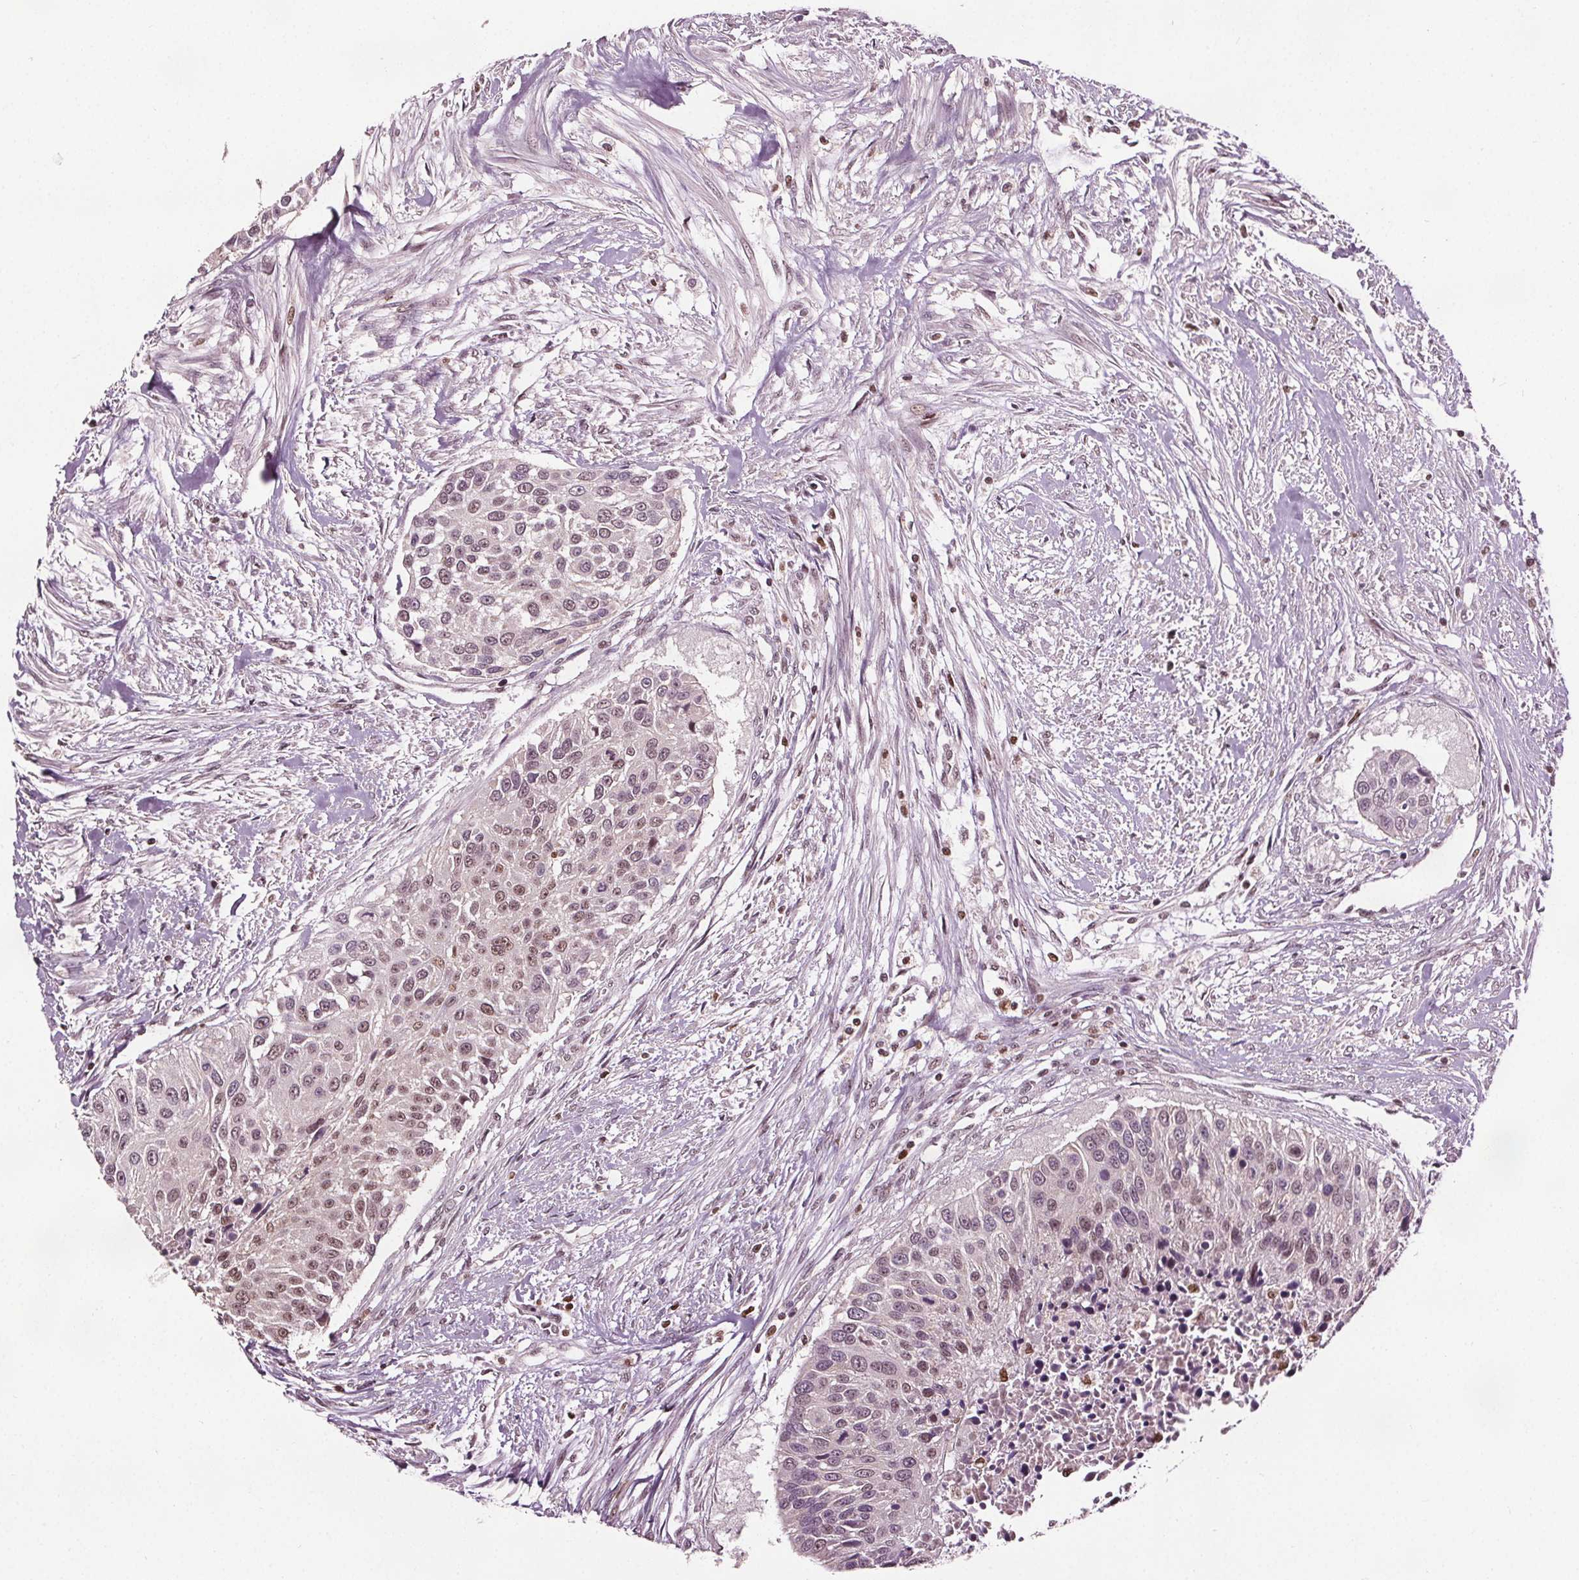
{"staining": {"intensity": "moderate", "quantity": "25%-75%", "location": "nuclear"}, "tissue": "urothelial cancer", "cell_type": "Tumor cells", "image_type": "cancer", "snomed": [{"axis": "morphology", "description": "Urothelial carcinoma, NOS"}, {"axis": "topography", "description": "Urinary bladder"}], "caption": "A brown stain highlights moderate nuclear expression of a protein in transitional cell carcinoma tumor cells. (IHC, brightfield microscopy, high magnification).", "gene": "DDX11", "patient": {"sex": "male", "age": 55}}